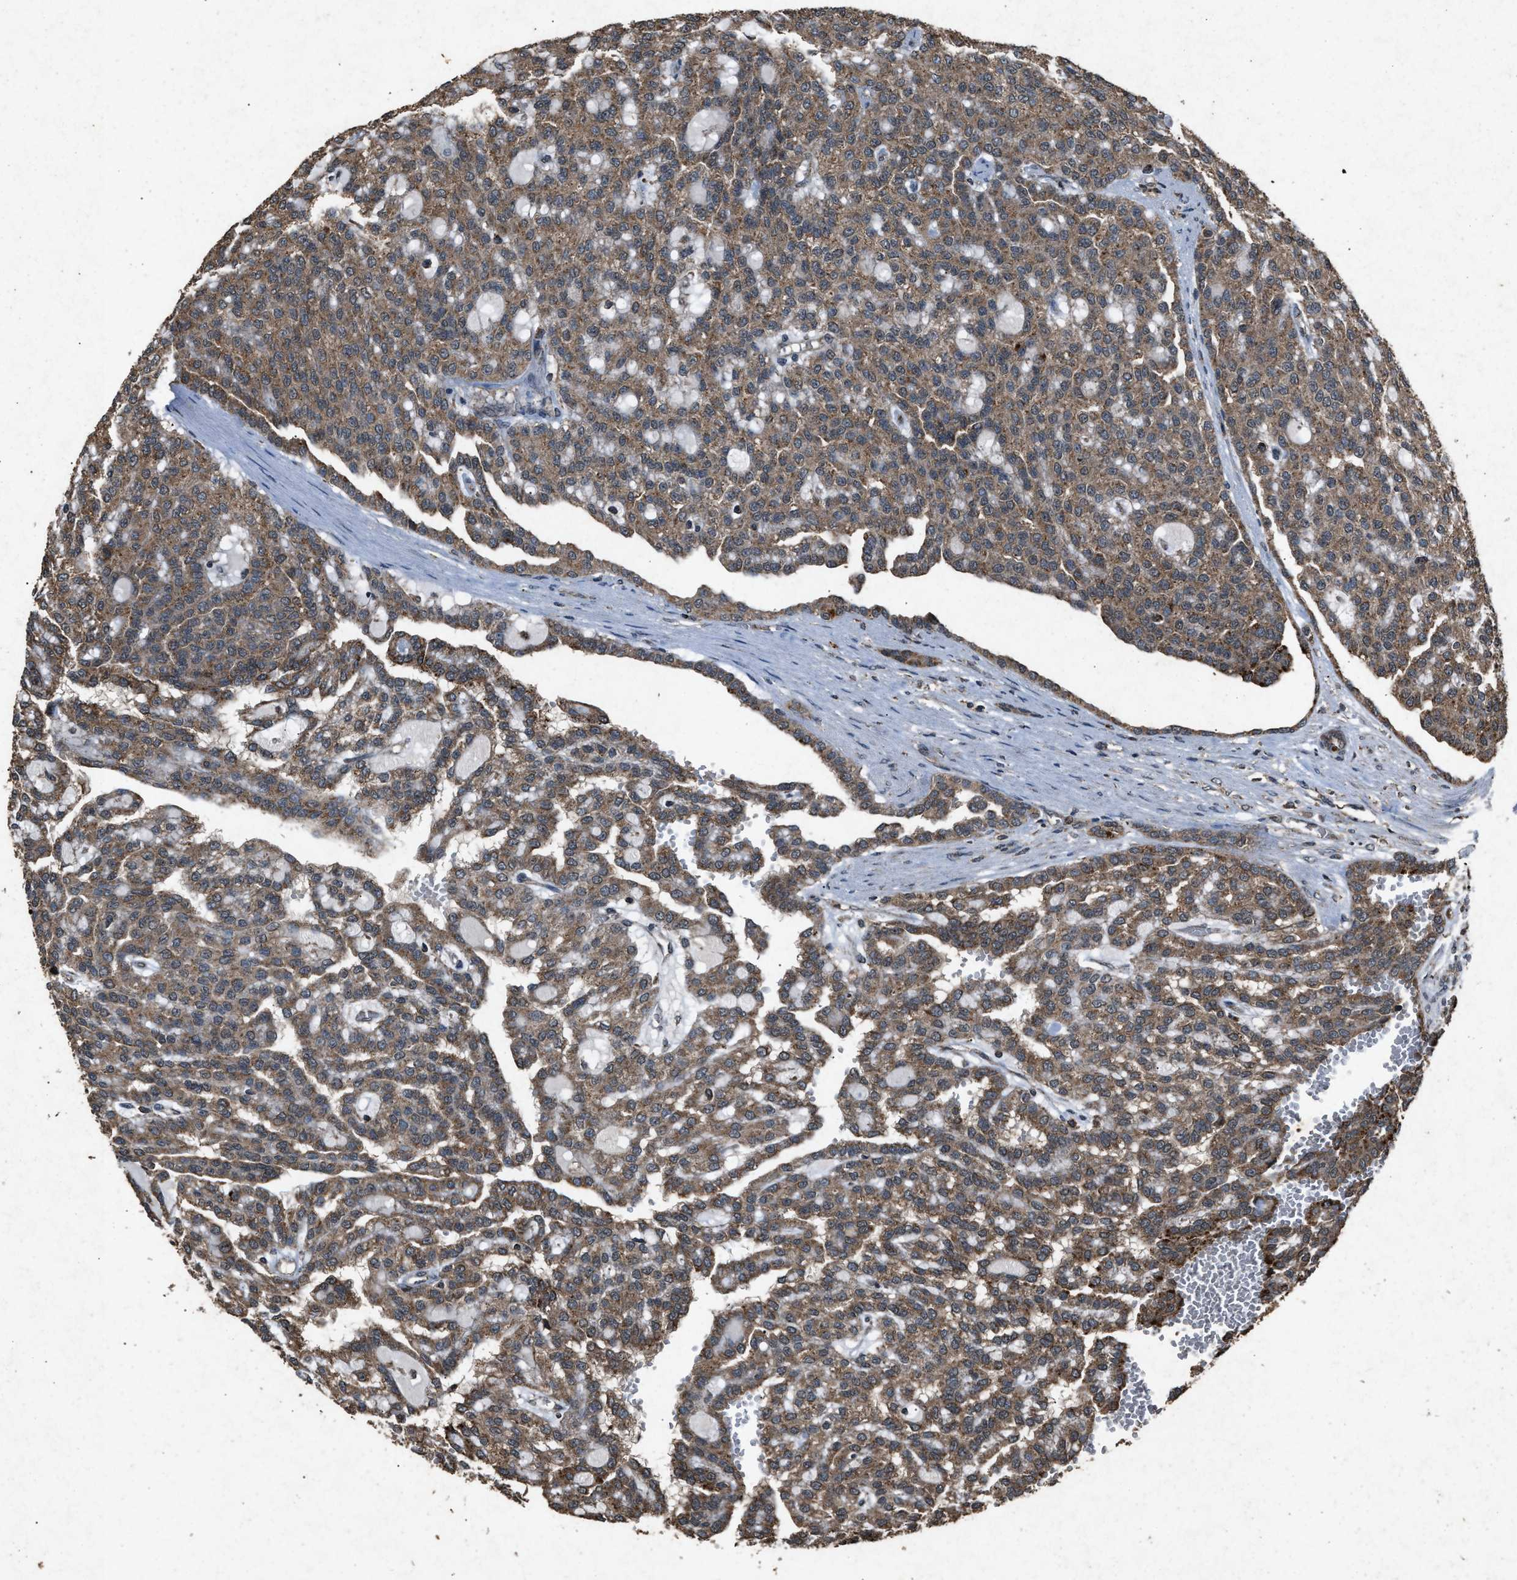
{"staining": {"intensity": "moderate", "quantity": ">75%", "location": "cytoplasmic/membranous"}, "tissue": "renal cancer", "cell_type": "Tumor cells", "image_type": "cancer", "snomed": [{"axis": "morphology", "description": "Adenocarcinoma, NOS"}, {"axis": "topography", "description": "Kidney"}], "caption": "DAB immunohistochemical staining of human adenocarcinoma (renal) exhibits moderate cytoplasmic/membranous protein staining in about >75% of tumor cells. The protein of interest is stained brown, and the nuclei are stained in blue (DAB (3,3'-diaminobenzidine) IHC with brightfield microscopy, high magnification).", "gene": "OAS1", "patient": {"sex": "male", "age": 63}}